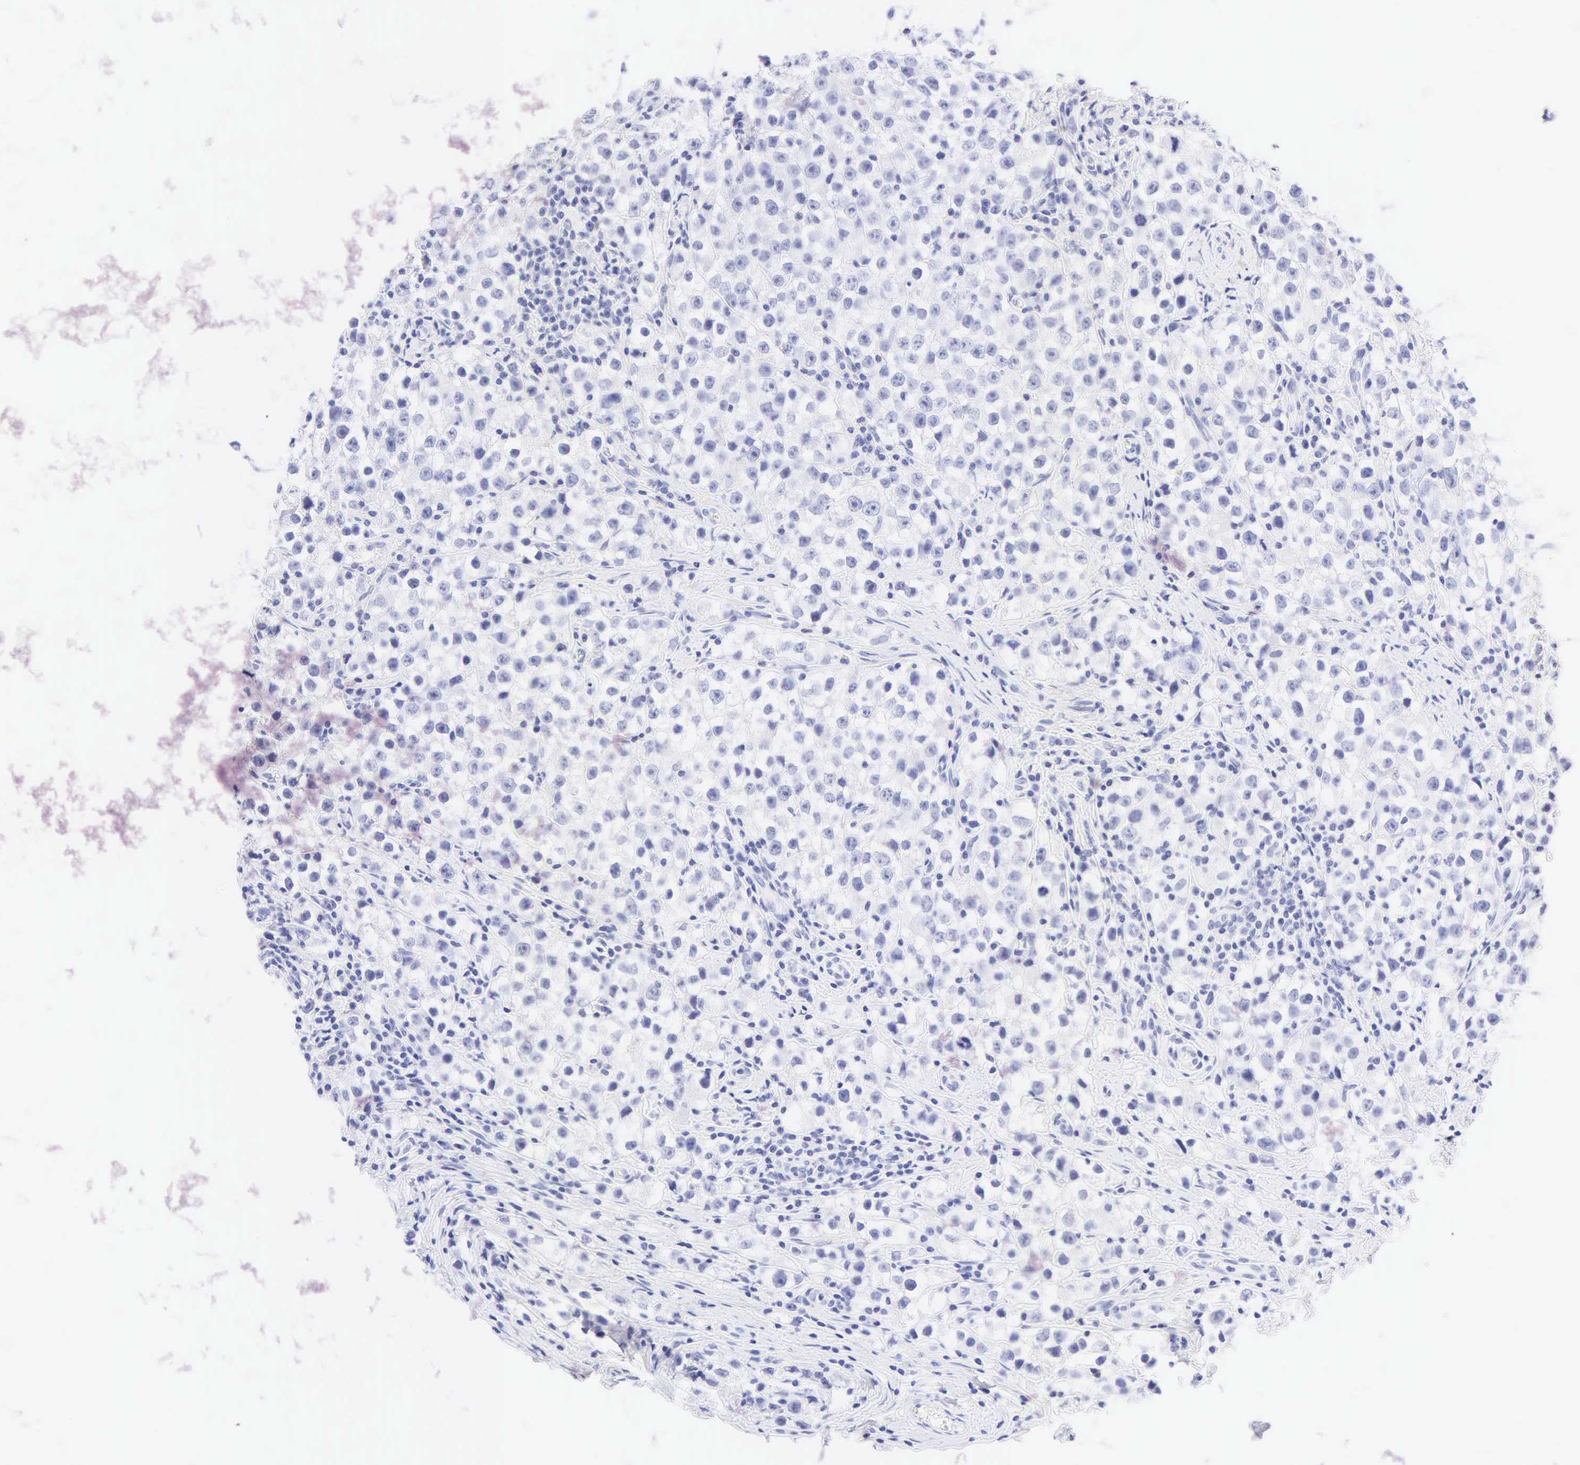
{"staining": {"intensity": "negative", "quantity": "none", "location": "none"}, "tissue": "testis cancer", "cell_type": "Tumor cells", "image_type": "cancer", "snomed": [{"axis": "morphology", "description": "Seminoma, NOS"}, {"axis": "topography", "description": "Testis"}], "caption": "Immunohistochemistry histopathology image of testis seminoma stained for a protein (brown), which exhibits no expression in tumor cells. Nuclei are stained in blue.", "gene": "KRT20", "patient": {"sex": "male", "age": 35}}